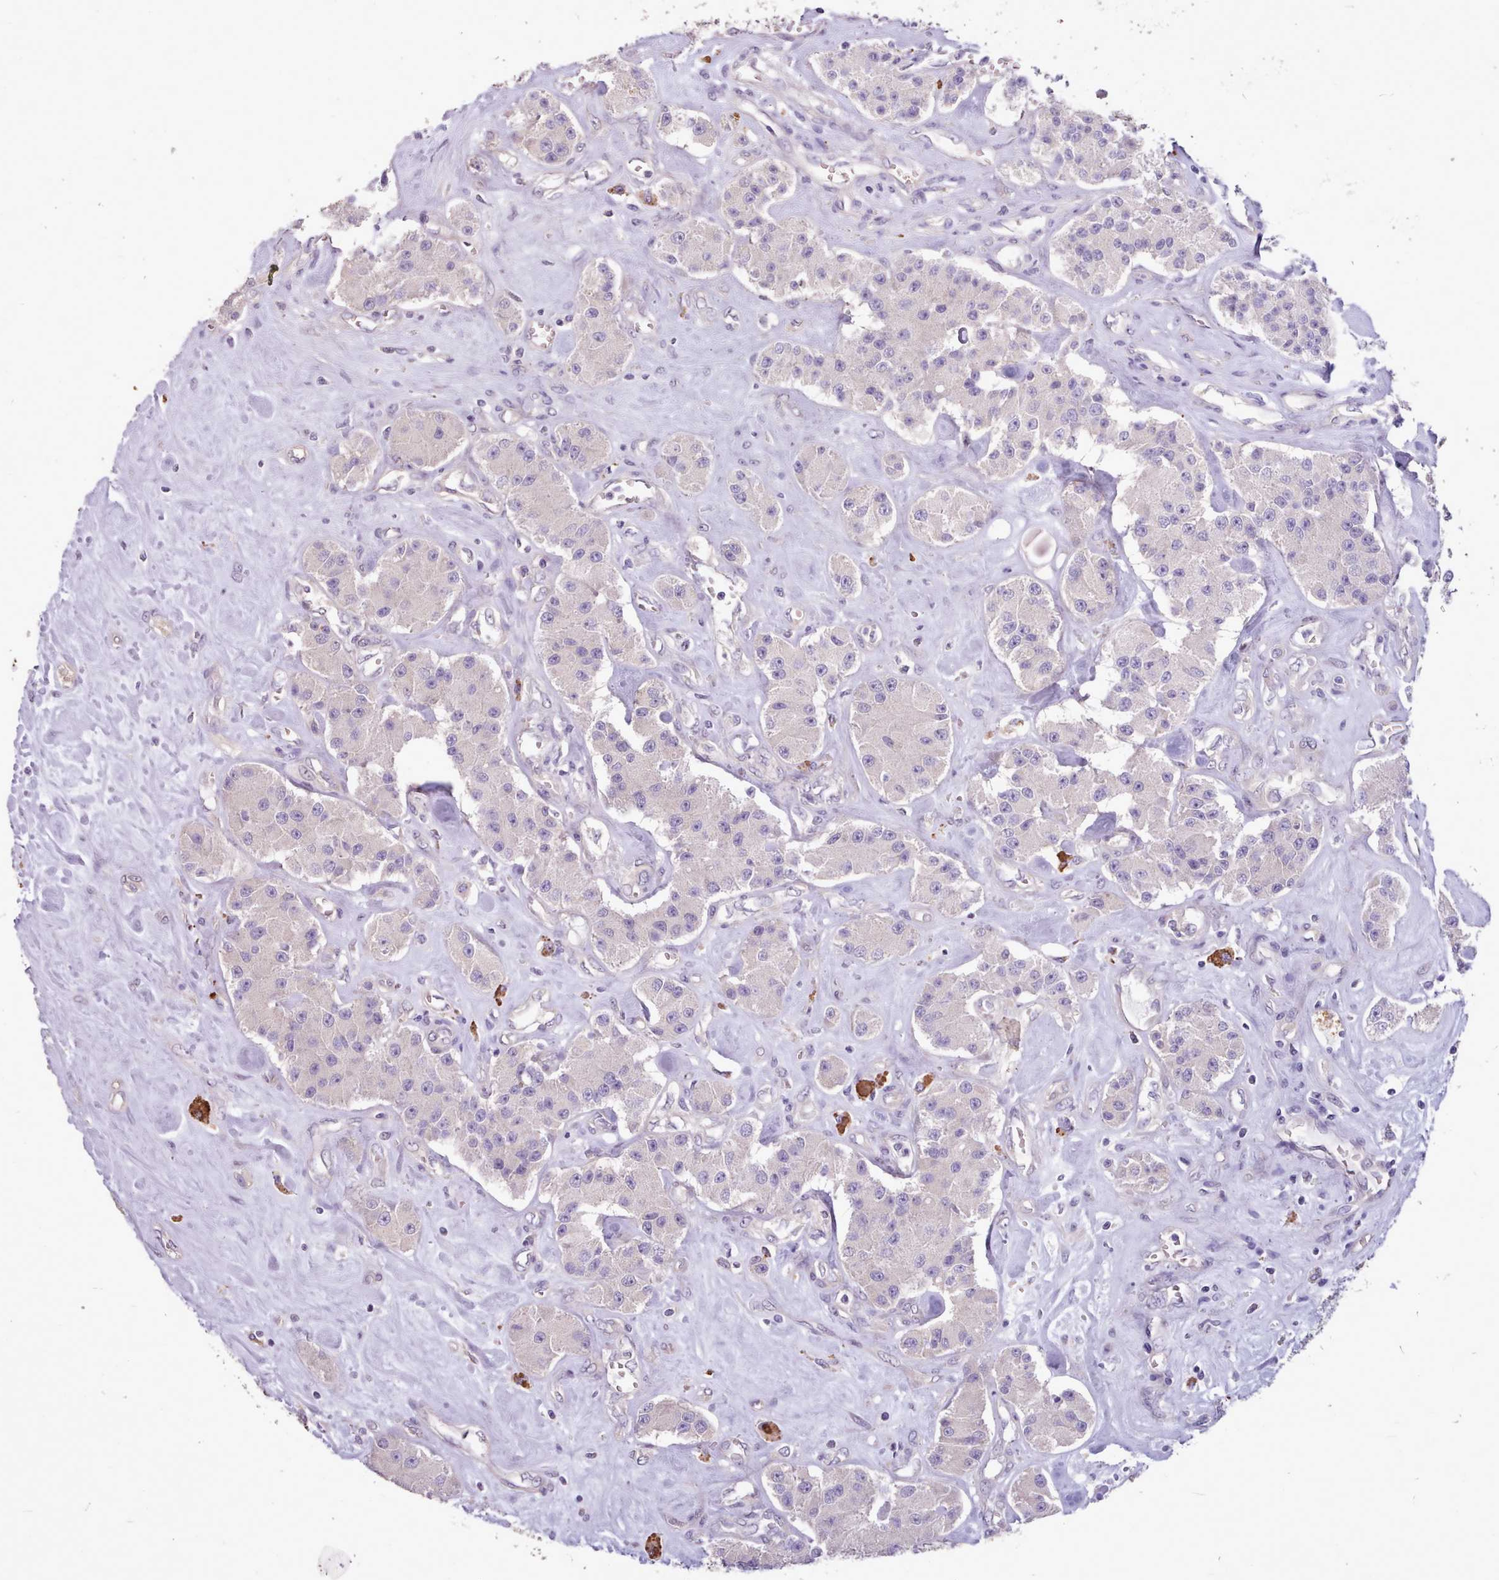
{"staining": {"intensity": "negative", "quantity": "none", "location": "none"}, "tissue": "carcinoid", "cell_type": "Tumor cells", "image_type": "cancer", "snomed": [{"axis": "morphology", "description": "Carcinoid, malignant, NOS"}, {"axis": "topography", "description": "Pancreas"}], "caption": "Tumor cells are negative for brown protein staining in malignant carcinoid. (Stains: DAB IHC with hematoxylin counter stain, Microscopy: brightfield microscopy at high magnification).", "gene": "ZNF607", "patient": {"sex": "male", "age": 41}}